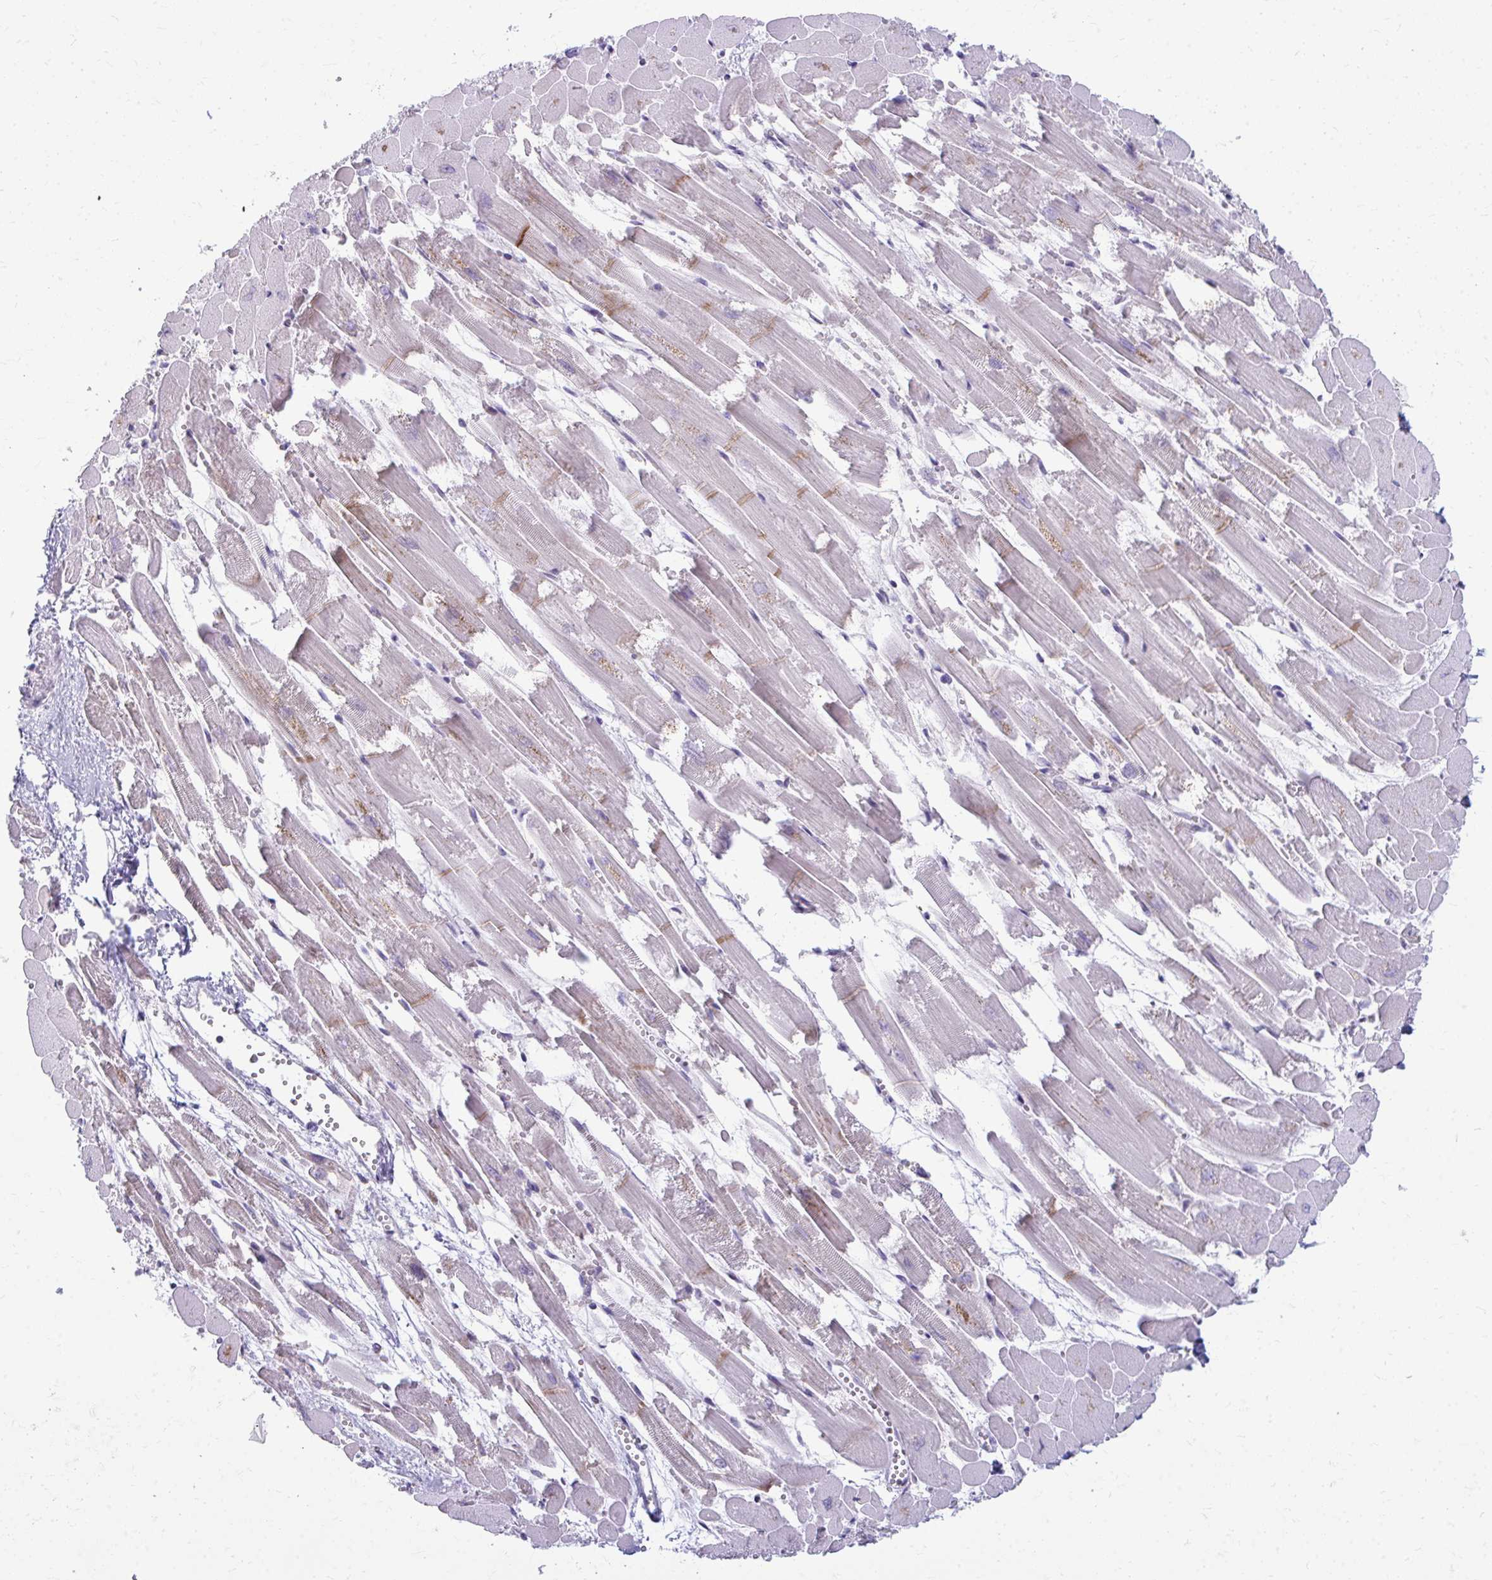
{"staining": {"intensity": "weak", "quantity": "25%-75%", "location": "cytoplasmic/membranous,nuclear"}, "tissue": "heart muscle", "cell_type": "Cardiomyocytes", "image_type": "normal", "snomed": [{"axis": "morphology", "description": "Normal tissue, NOS"}, {"axis": "topography", "description": "Heart"}], "caption": "High-power microscopy captured an immunohistochemistry histopathology image of unremarkable heart muscle, revealing weak cytoplasmic/membranous,nuclear staining in about 25%-75% of cardiomyocytes. The protein is shown in brown color, while the nuclei are stained blue.", "gene": "MAF1", "patient": {"sex": "female", "age": 52}}